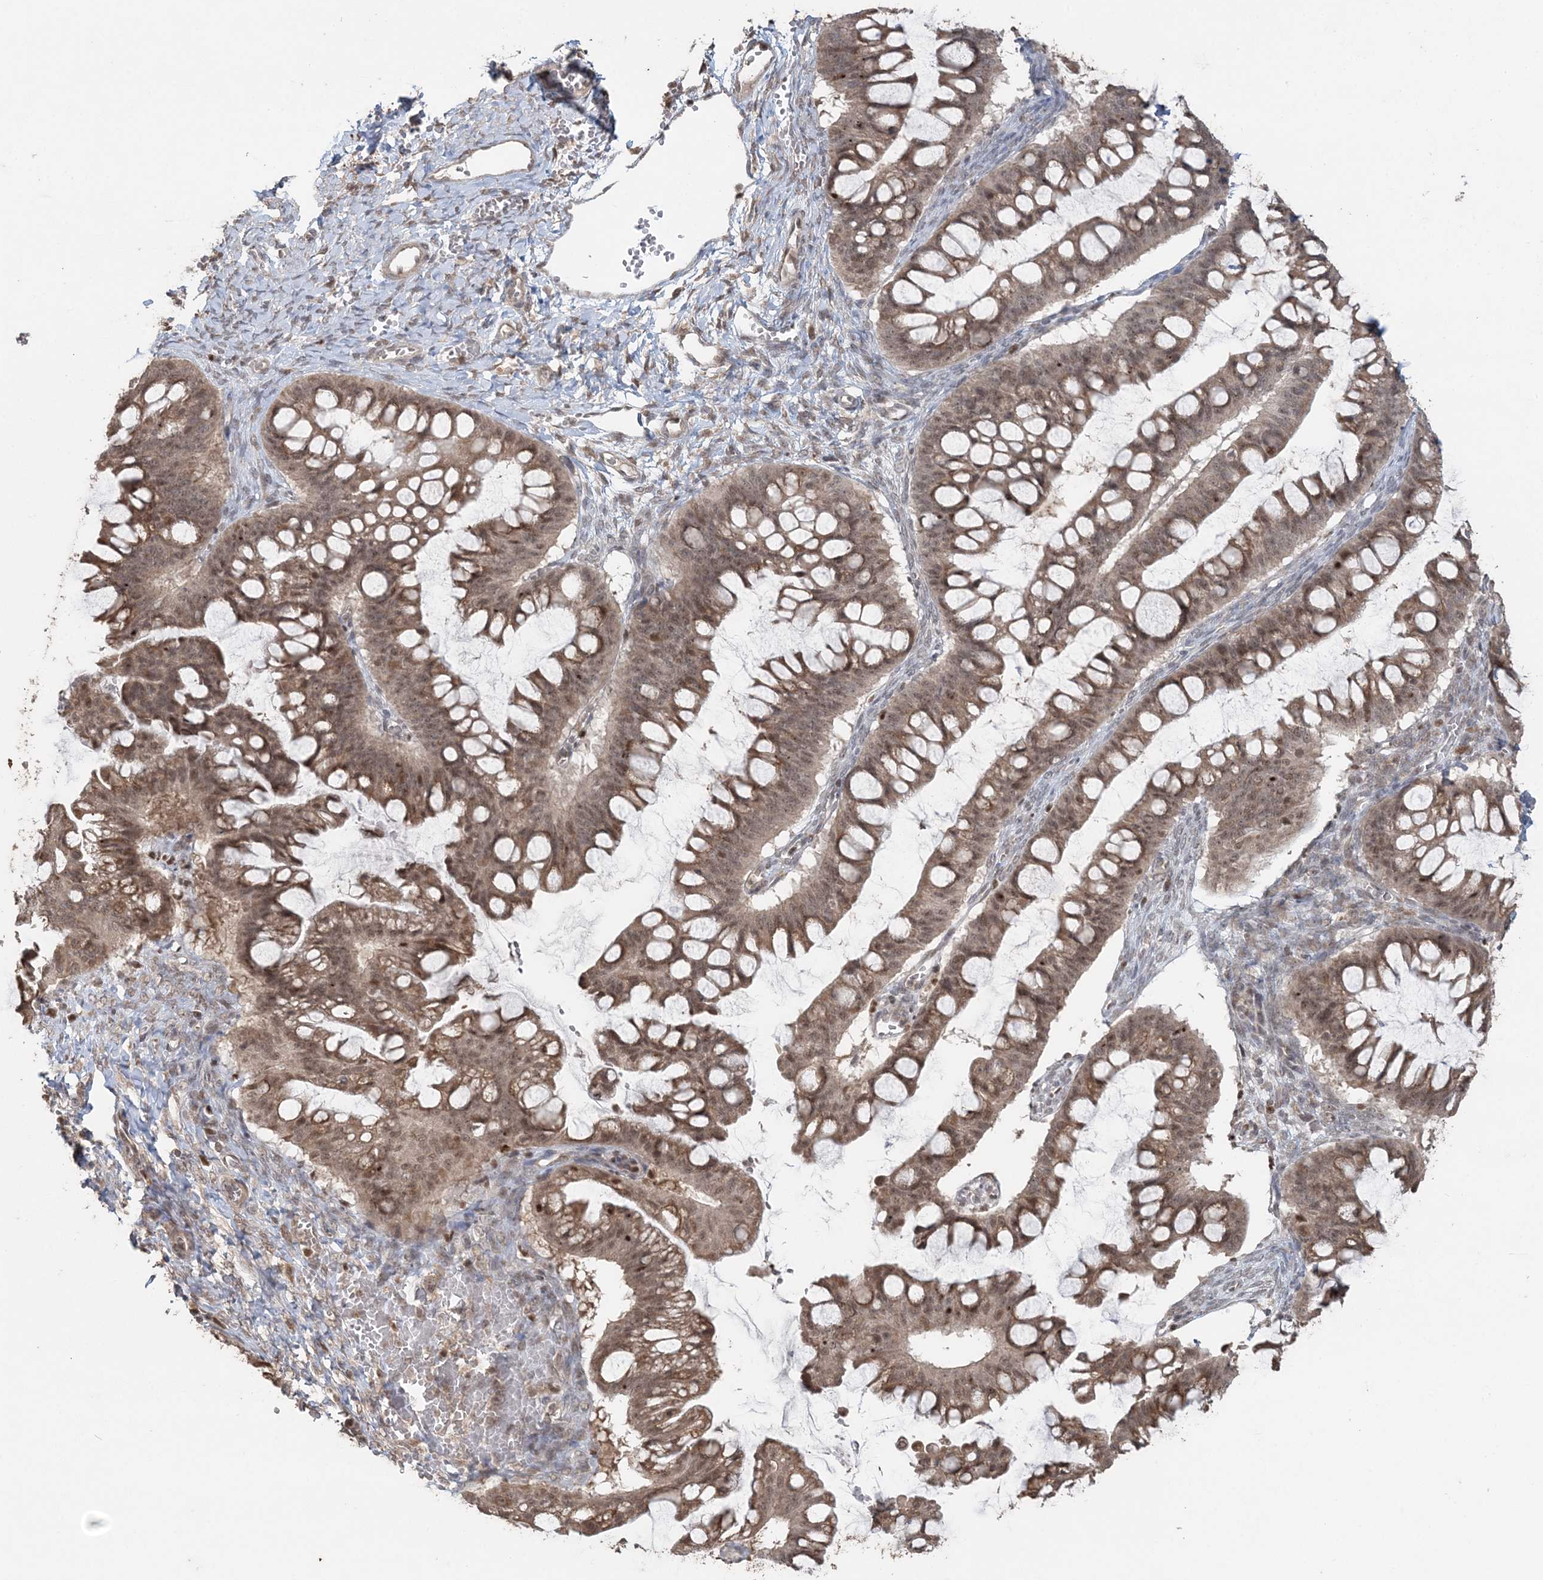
{"staining": {"intensity": "moderate", "quantity": ">75%", "location": "cytoplasmic/membranous,nuclear"}, "tissue": "ovarian cancer", "cell_type": "Tumor cells", "image_type": "cancer", "snomed": [{"axis": "morphology", "description": "Cystadenocarcinoma, mucinous, NOS"}, {"axis": "topography", "description": "Ovary"}], "caption": "Immunohistochemical staining of human ovarian cancer (mucinous cystadenocarcinoma) reveals moderate cytoplasmic/membranous and nuclear protein positivity in about >75% of tumor cells. The staining was performed using DAB to visualize the protein expression in brown, while the nuclei were stained in blue with hematoxylin (Magnification: 20x).", "gene": "SLU7", "patient": {"sex": "female", "age": 73}}